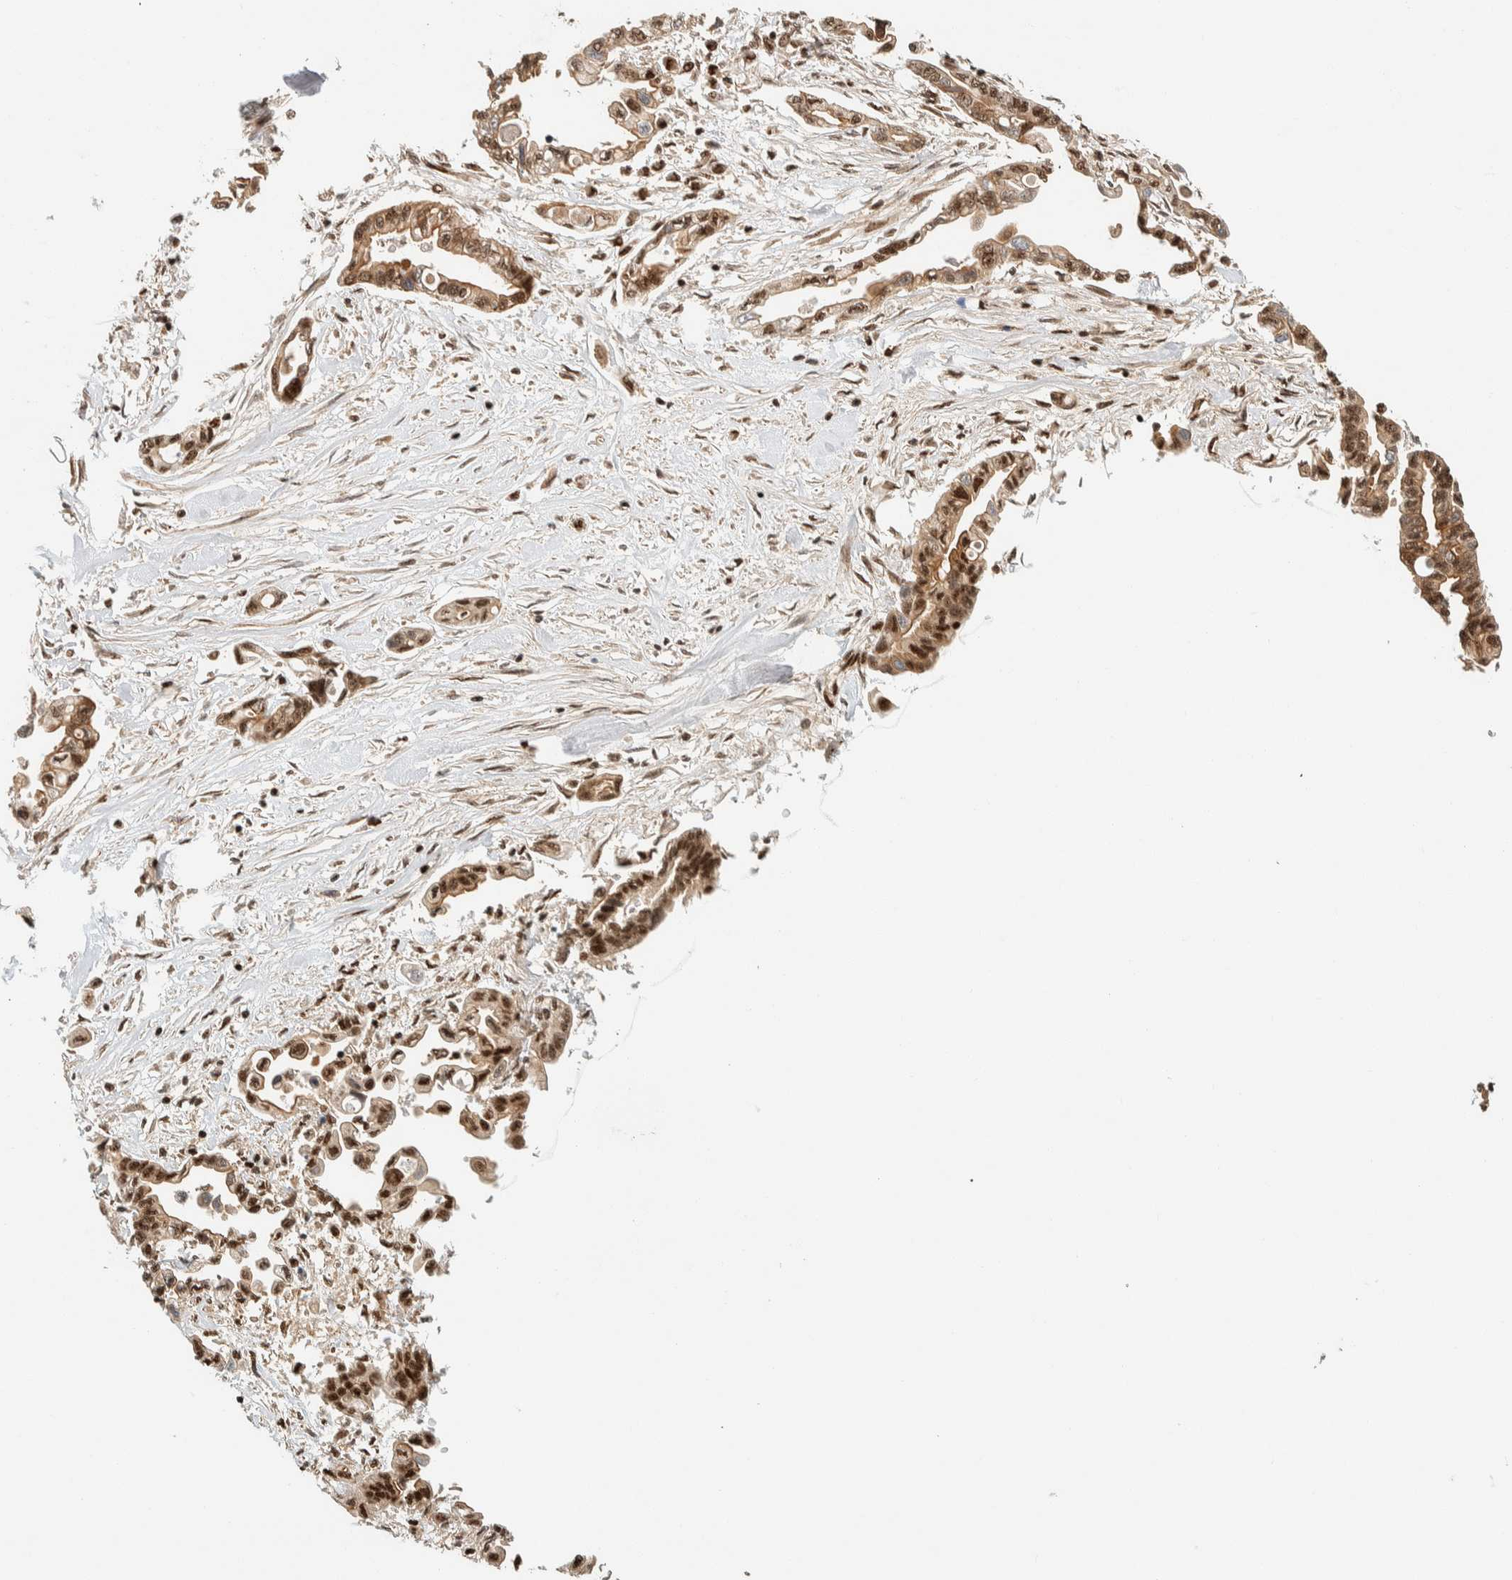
{"staining": {"intensity": "moderate", "quantity": ">75%", "location": "cytoplasmic/membranous,nuclear"}, "tissue": "pancreatic cancer", "cell_type": "Tumor cells", "image_type": "cancer", "snomed": [{"axis": "morphology", "description": "Adenocarcinoma, NOS"}, {"axis": "topography", "description": "Pancreas"}], "caption": "IHC (DAB) staining of pancreatic cancer exhibits moderate cytoplasmic/membranous and nuclear protein staining in approximately >75% of tumor cells. (brown staining indicates protein expression, while blue staining denotes nuclei).", "gene": "SIK1", "patient": {"sex": "female", "age": 57}}